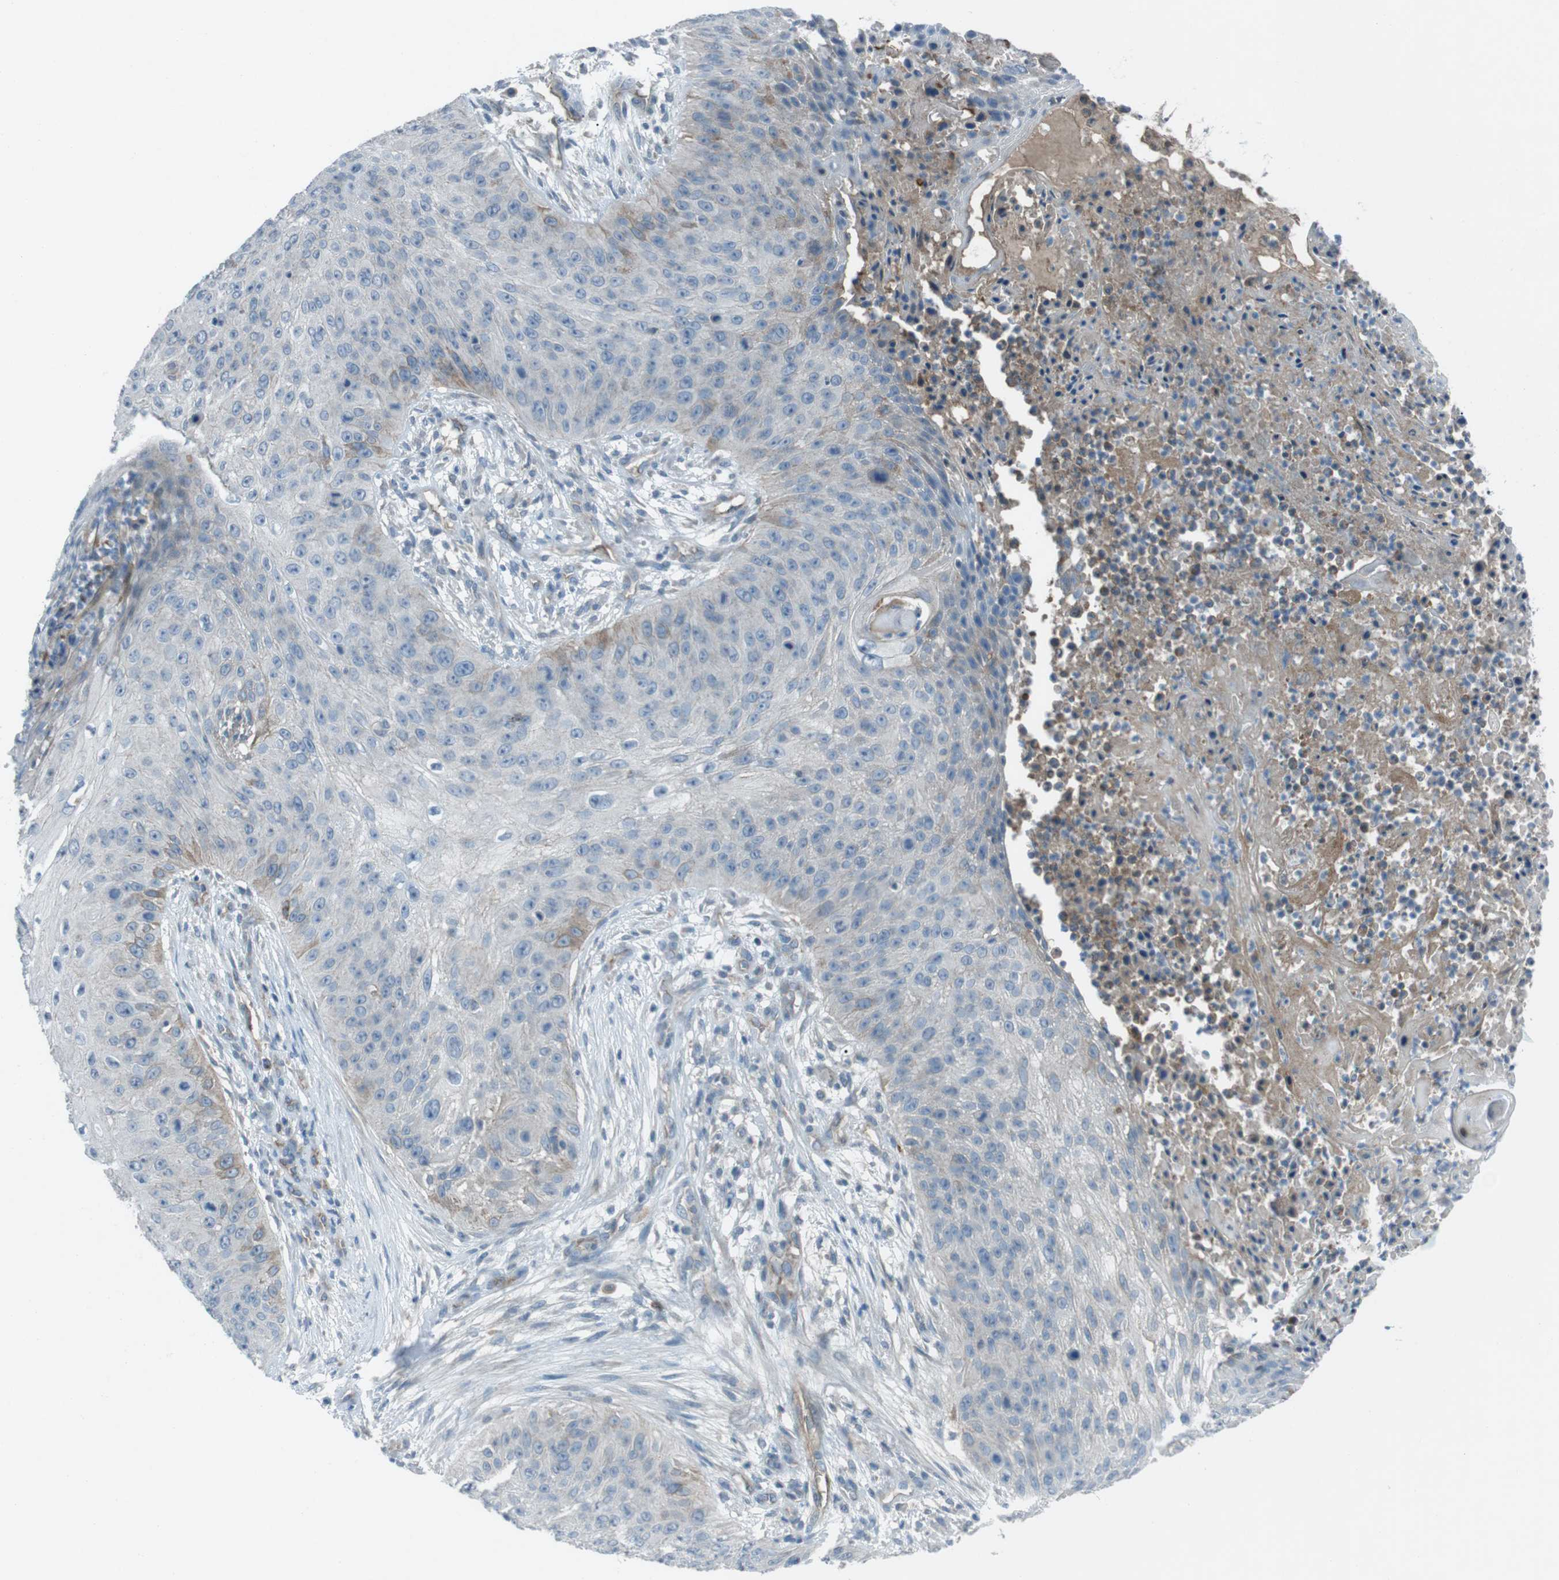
{"staining": {"intensity": "negative", "quantity": "none", "location": "none"}, "tissue": "skin cancer", "cell_type": "Tumor cells", "image_type": "cancer", "snomed": [{"axis": "morphology", "description": "Squamous cell carcinoma, NOS"}, {"axis": "topography", "description": "Skin"}], "caption": "The micrograph exhibits no significant staining in tumor cells of squamous cell carcinoma (skin).", "gene": "SPTA1", "patient": {"sex": "female", "age": 80}}